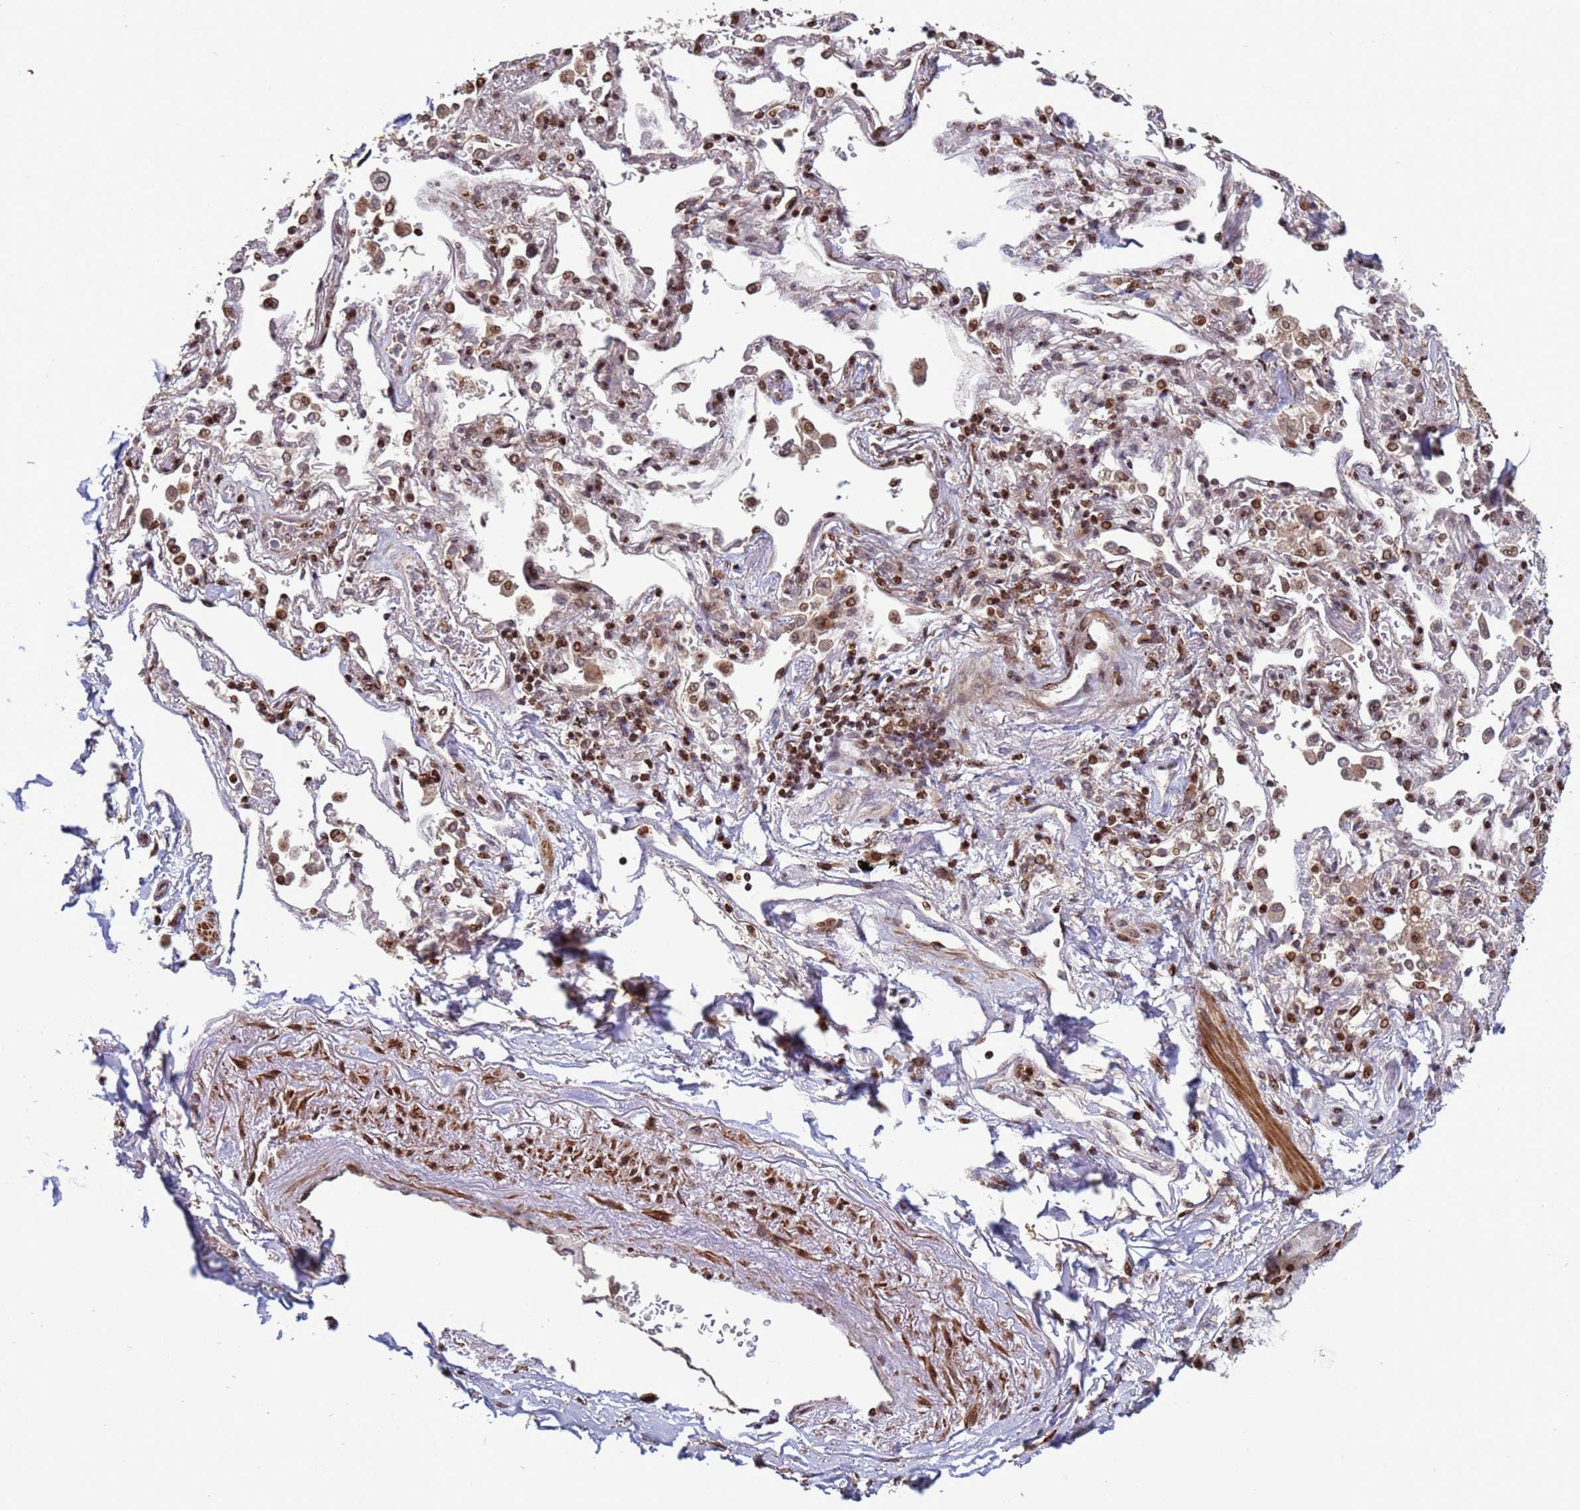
{"staining": {"intensity": "negative", "quantity": "none", "location": "none"}, "tissue": "adipose tissue", "cell_type": "Adipocytes", "image_type": "normal", "snomed": [{"axis": "morphology", "description": "Normal tissue, NOS"}, {"axis": "topography", "description": "Cartilage tissue"}], "caption": "This image is of normal adipose tissue stained with immunohistochemistry (IHC) to label a protein in brown with the nuclei are counter-stained blue. There is no positivity in adipocytes. The staining was performed using DAB to visualize the protein expression in brown, while the nuclei were stained in blue with hematoxylin (Magnification: 20x).", "gene": "HGH1", "patient": {"sex": "male", "age": 73}}